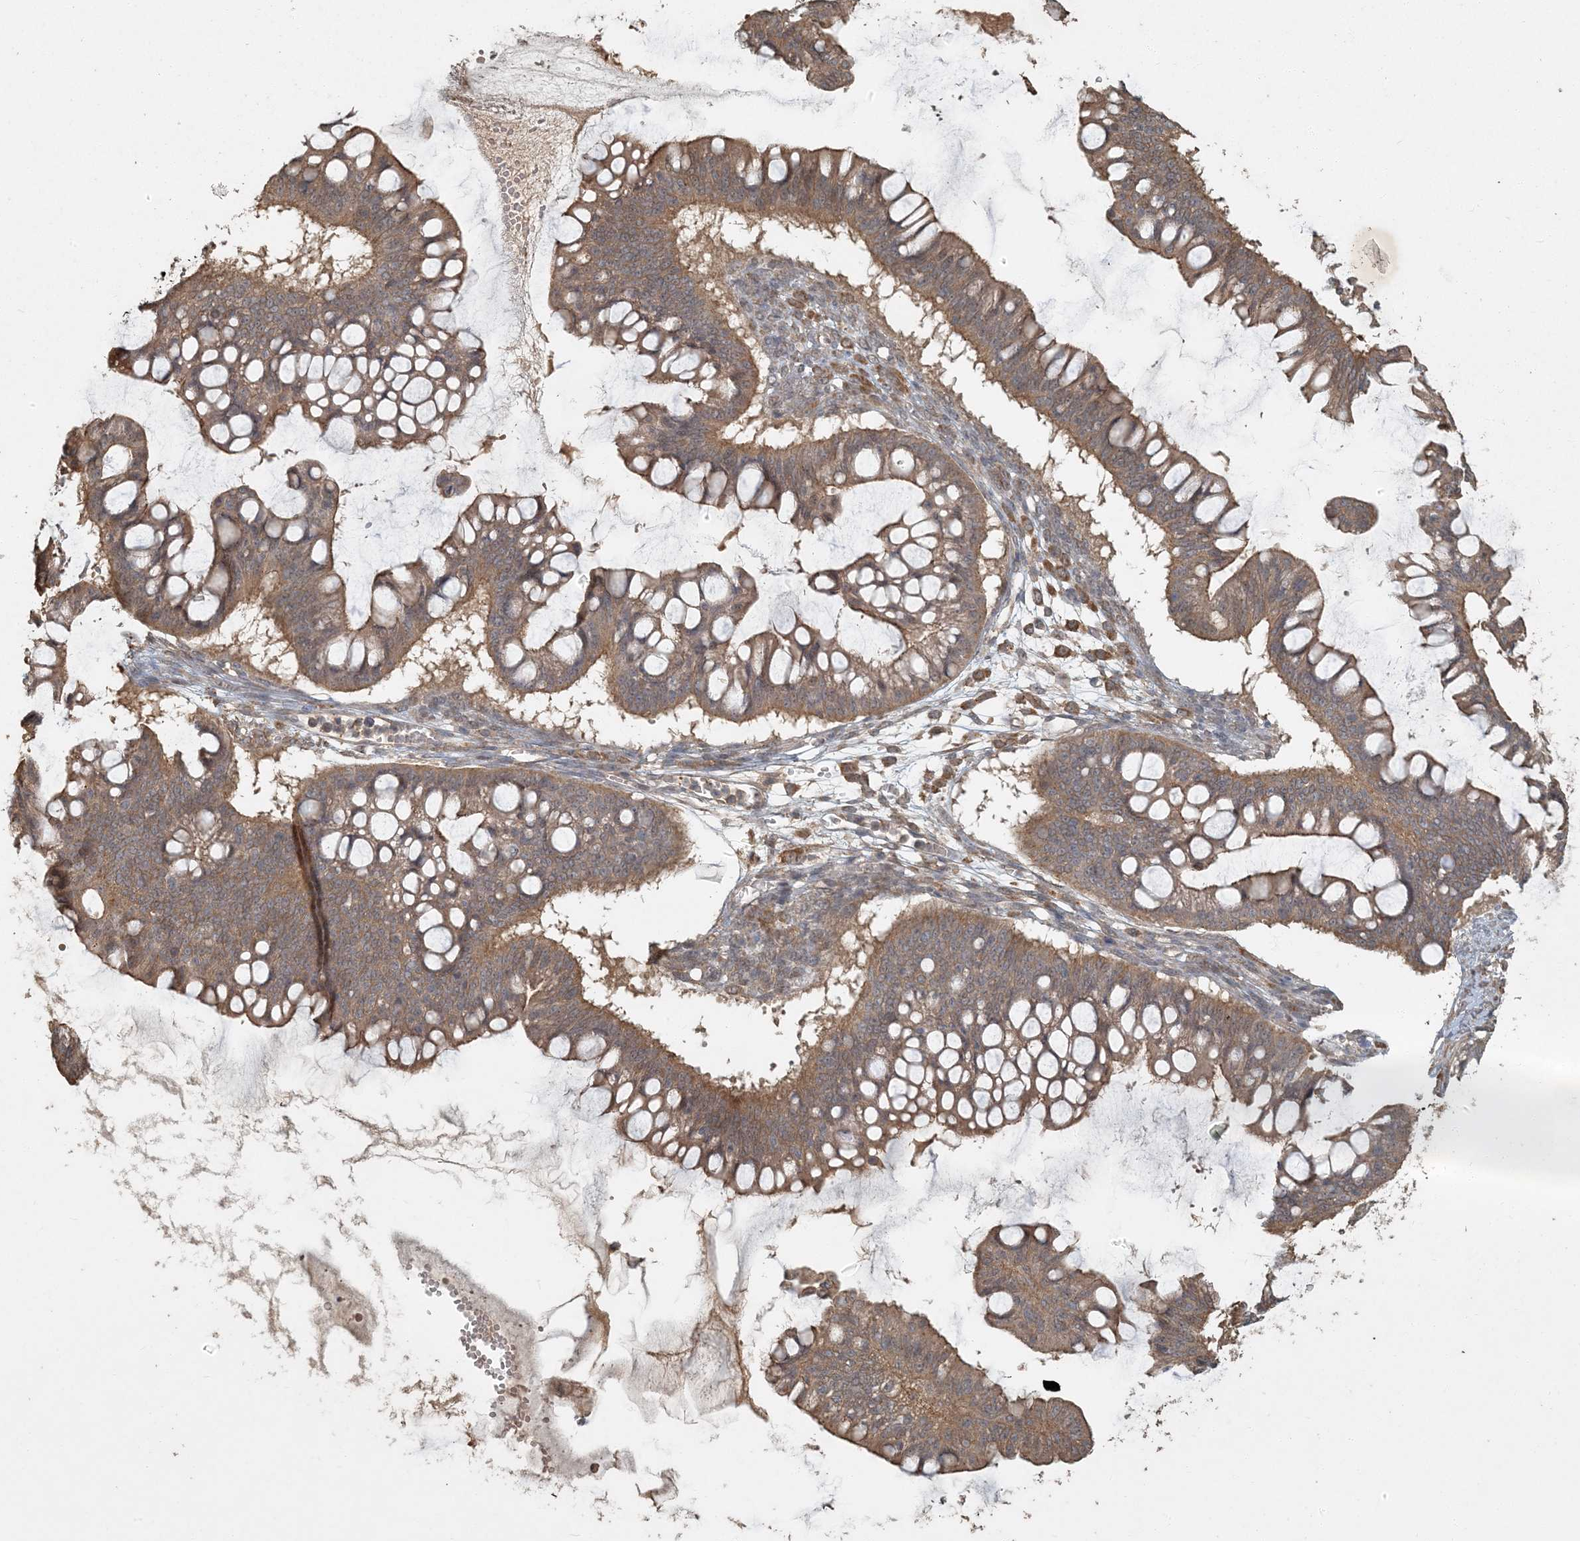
{"staining": {"intensity": "moderate", "quantity": ">75%", "location": "cytoplasmic/membranous"}, "tissue": "ovarian cancer", "cell_type": "Tumor cells", "image_type": "cancer", "snomed": [{"axis": "morphology", "description": "Cystadenocarcinoma, mucinous, NOS"}, {"axis": "topography", "description": "Ovary"}], "caption": "Ovarian cancer (mucinous cystadenocarcinoma) stained for a protein displays moderate cytoplasmic/membranous positivity in tumor cells.", "gene": "AK9", "patient": {"sex": "female", "age": 73}}